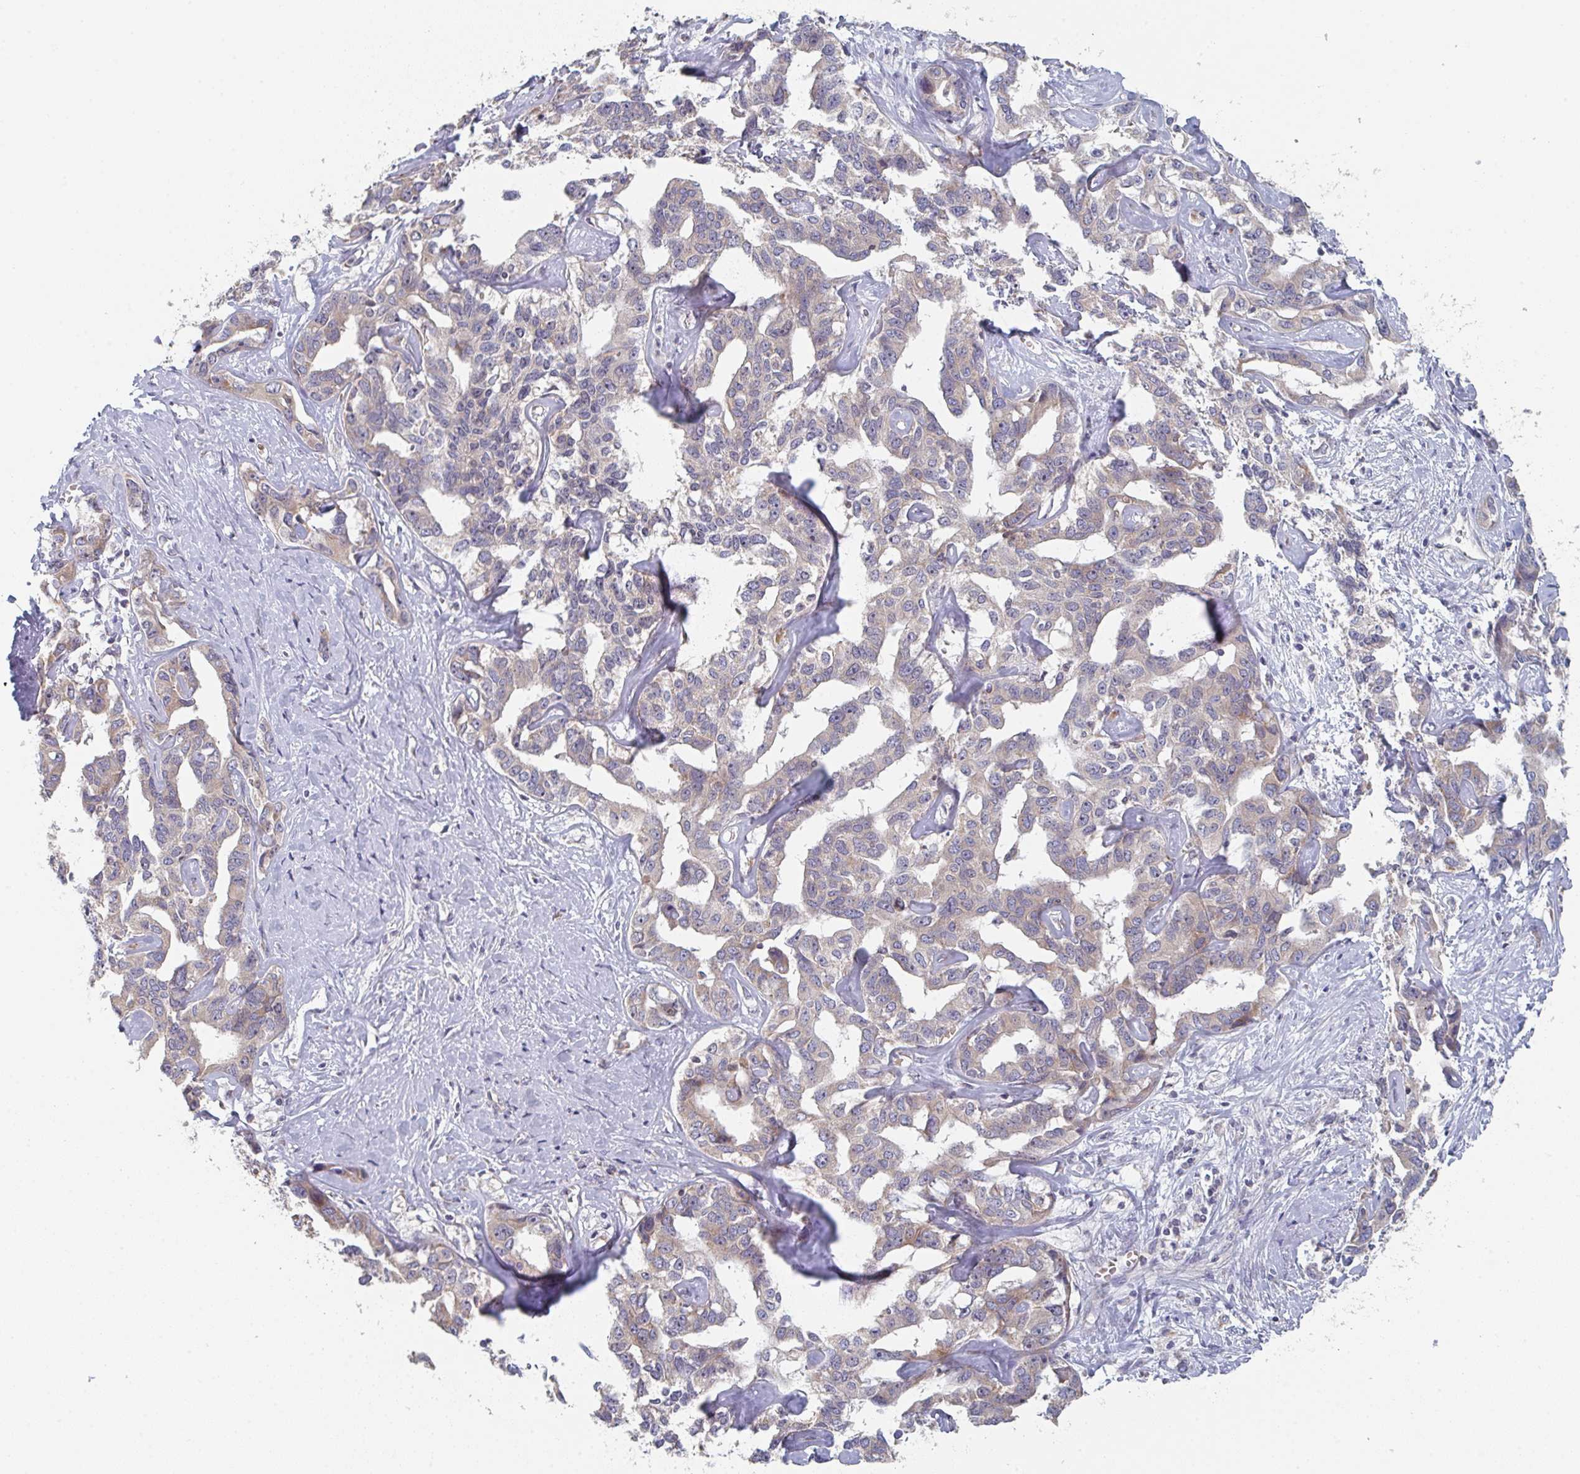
{"staining": {"intensity": "weak", "quantity": "<25%", "location": "cytoplasmic/membranous"}, "tissue": "liver cancer", "cell_type": "Tumor cells", "image_type": "cancer", "snomed": [{"axis": "morphology", "description": "Cholangiocarcinoma"}, {"axis": "topography", "description": "Liver"}], "caption": "Photomicrograph shows no protein expression in tumor cells of liver cancer tissue.", "gene": "ELOVL1", "patient": {"sex": "male", "age": 59}}